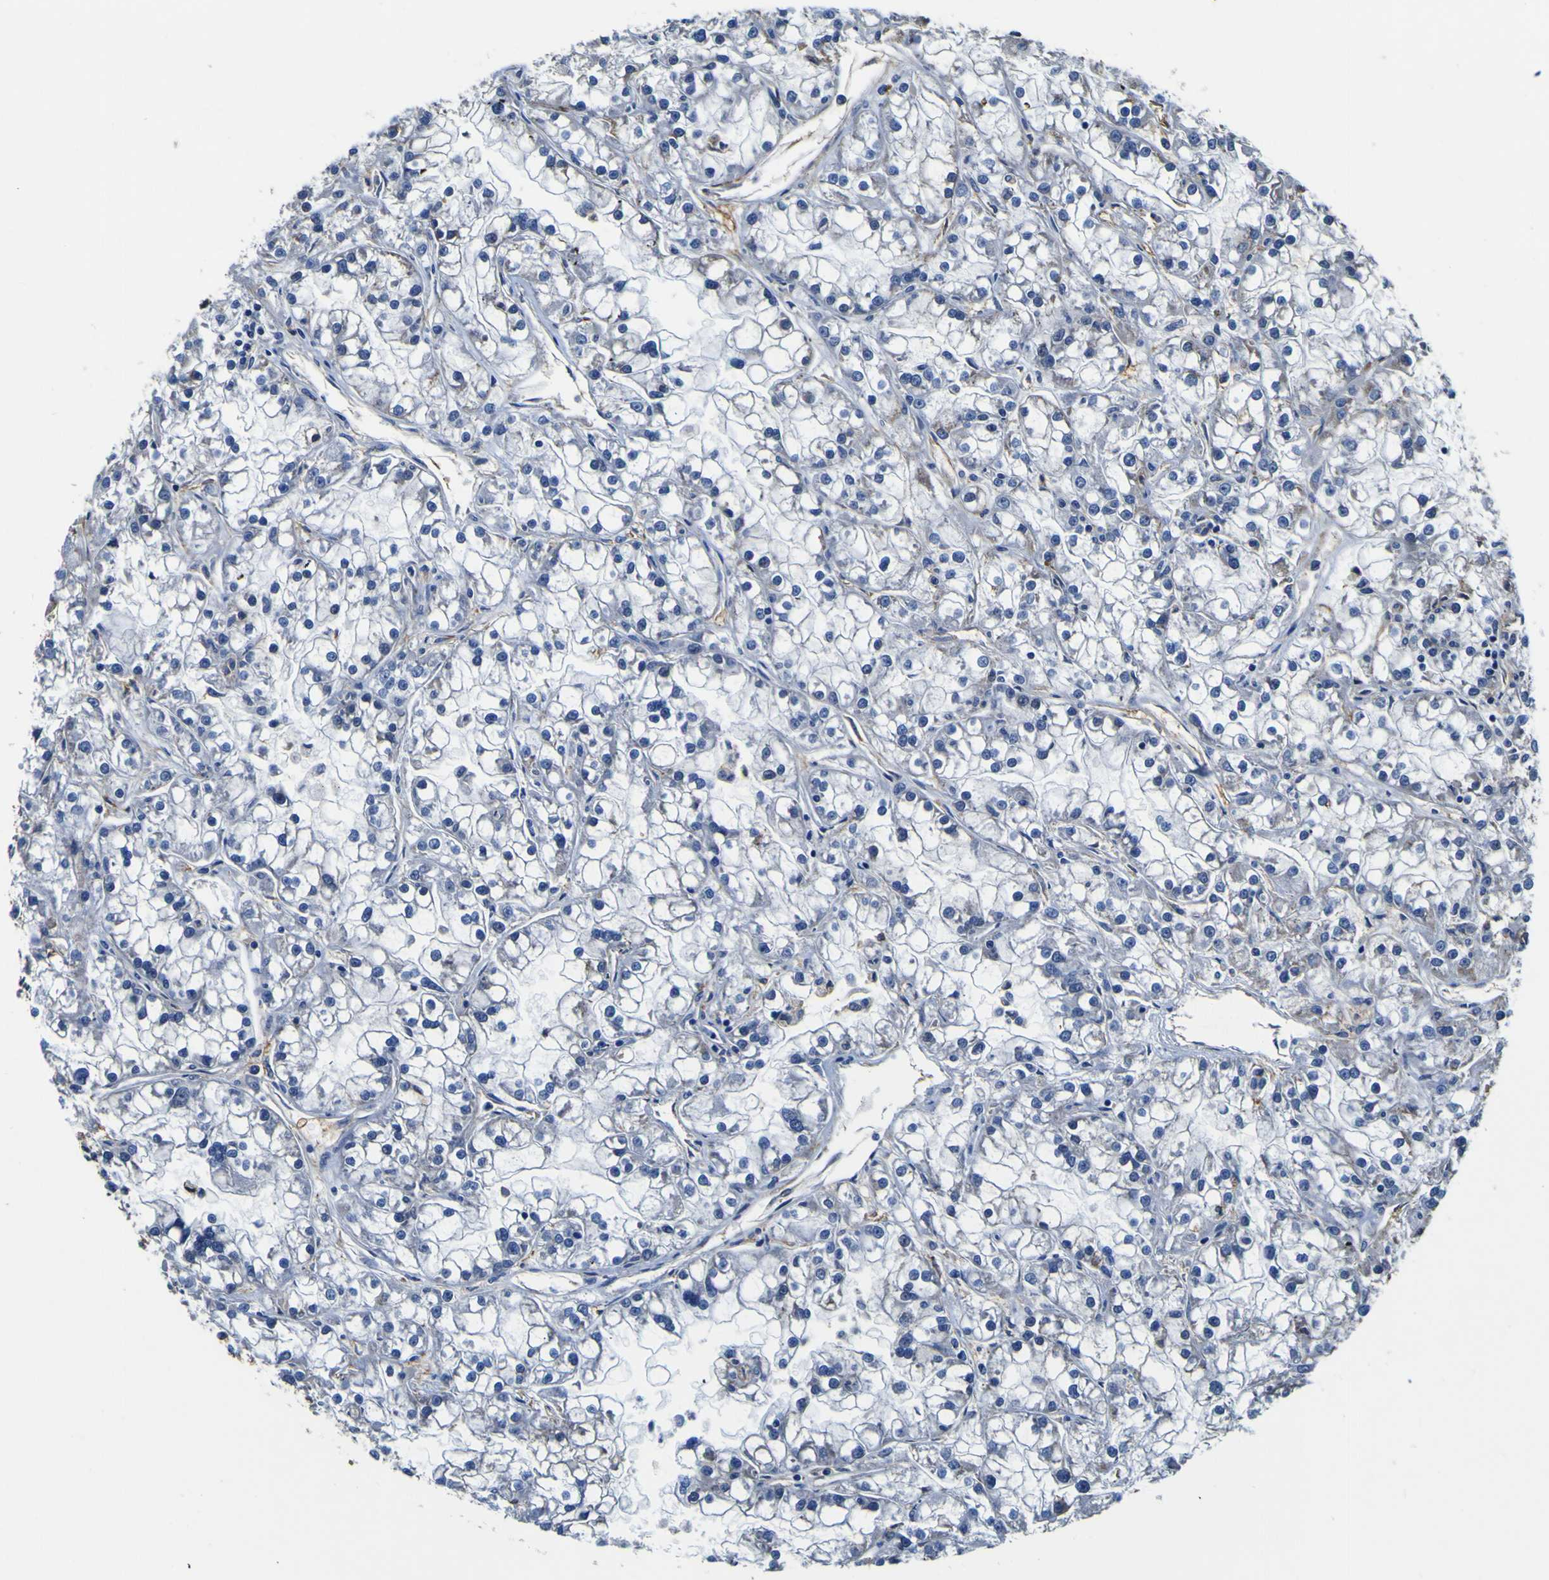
{"staining": {"intensity": "negative", "quantity": "none", "location": "none"}, "tissue": "renal cancer", "cell_type": "Tumor cells", "image_type": "cancer", "snomed": [{"axis": "morphology", "description": "Adenocarcinoma, NOS"}, {"axis": "topography", "description": "Kidney"}], "caption": "This is an immunohistochemistry (IHC) micrograph of renal adenocarcinoma. There is no expression in tumor cells.", "gene": "PXDN", "patient": {"sex": "female", "age": 52}}